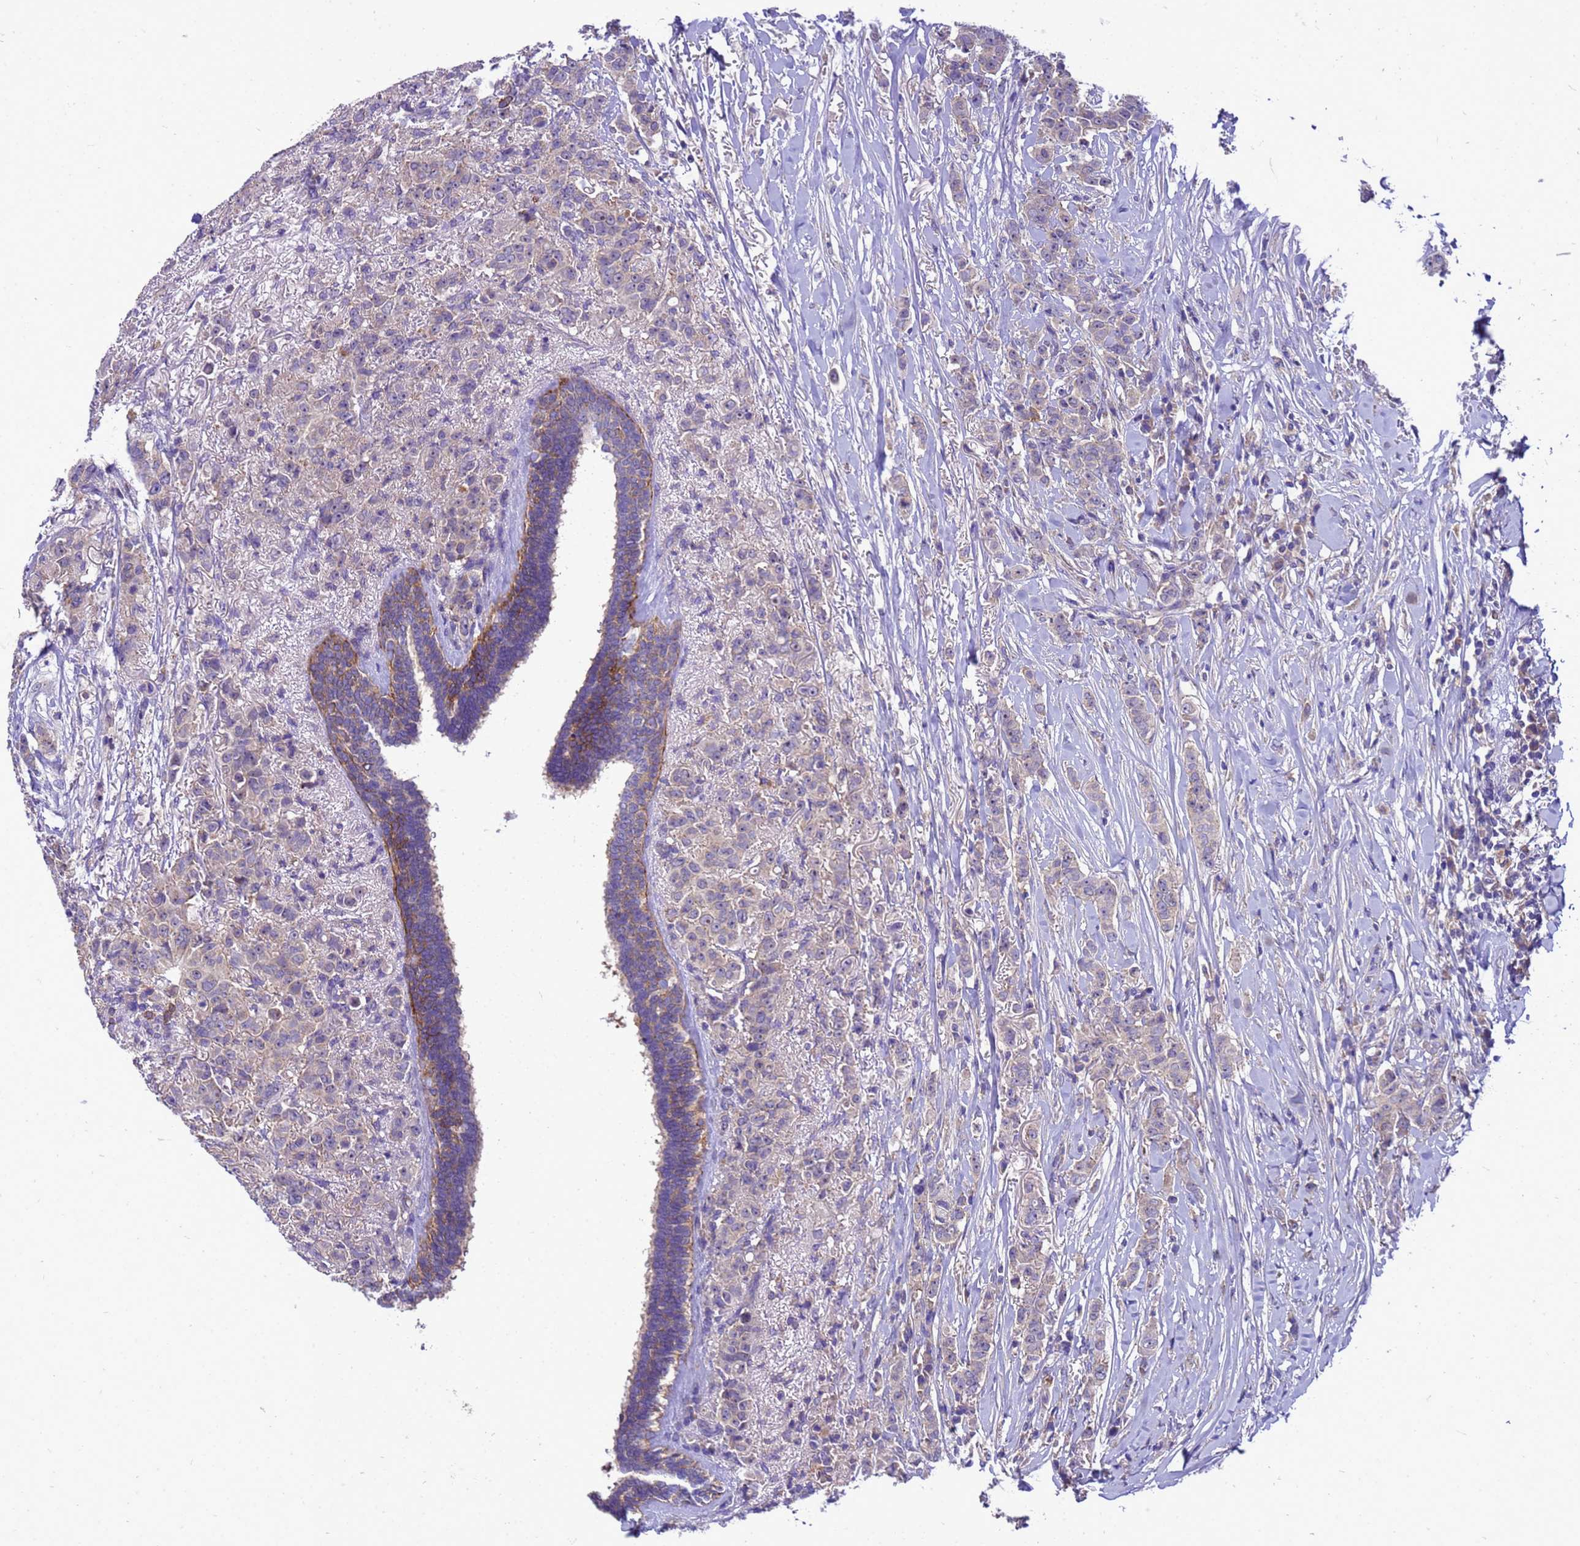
{"staining": {"intensity": "negative", "quantity": "none", "location": "none"}, "tissue": "breast cancer", "cell_type": "Tumor cells", "image_type": "cancer", "snomed": [{"axis": "morphology", "description": "Duct carcinoma"}, {"axis": "topography", "description": "Breast"}], "caption": "IHC image of neoplastic tissue: breast intraductal carcinoma stained with DAB reveals no significant protein positivity in tumor cells. The staining was performed using DAB (3,3'-diaminobenzidine) to visualize the protein expression in brown, while the nuclei were stained in blue with hematoxylin (Magnification: 20x).", "gene": "POP7", "patient": {"sex": "female", "age": 40}}